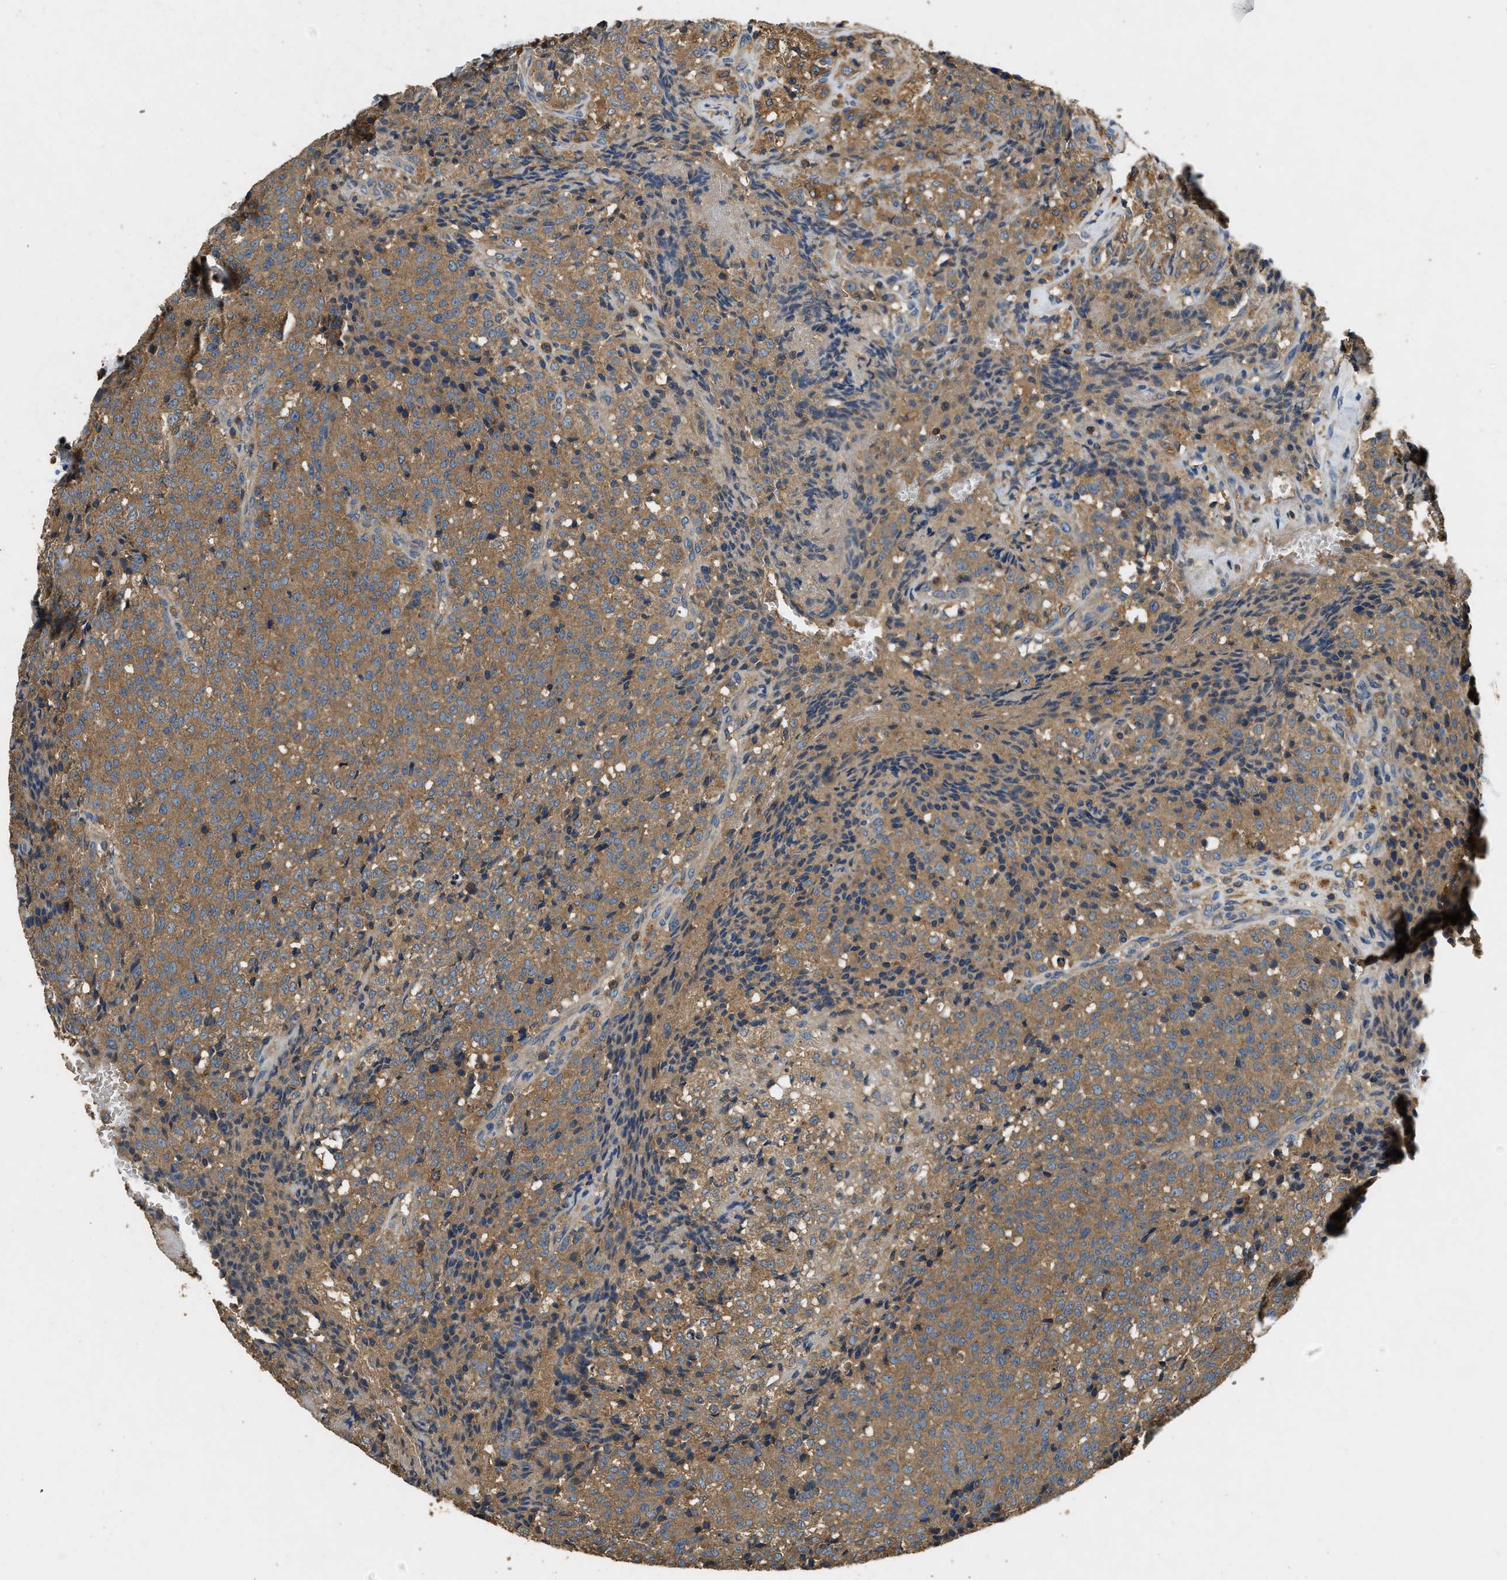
{"staining": {"intensity": "moderate", "quantity": ">75%", "location": "cytoplasmic/membranous"}, "tissue": "testis cancer", "cell_type": "Tumor cells", "image_type": "cancer", "snomed": [{"axis": "morphology", "description": "Seminoma, NOS"}, {"axis": "topography", "description": "Testis"}], "caption": "Moderate cytoplasmic/membranous protein positivity is present in about >75% of tumor cells in testis cancer (seminoma).", "gene": "BLOC1S1", "patient": {"sex": "male", "age": 59}}